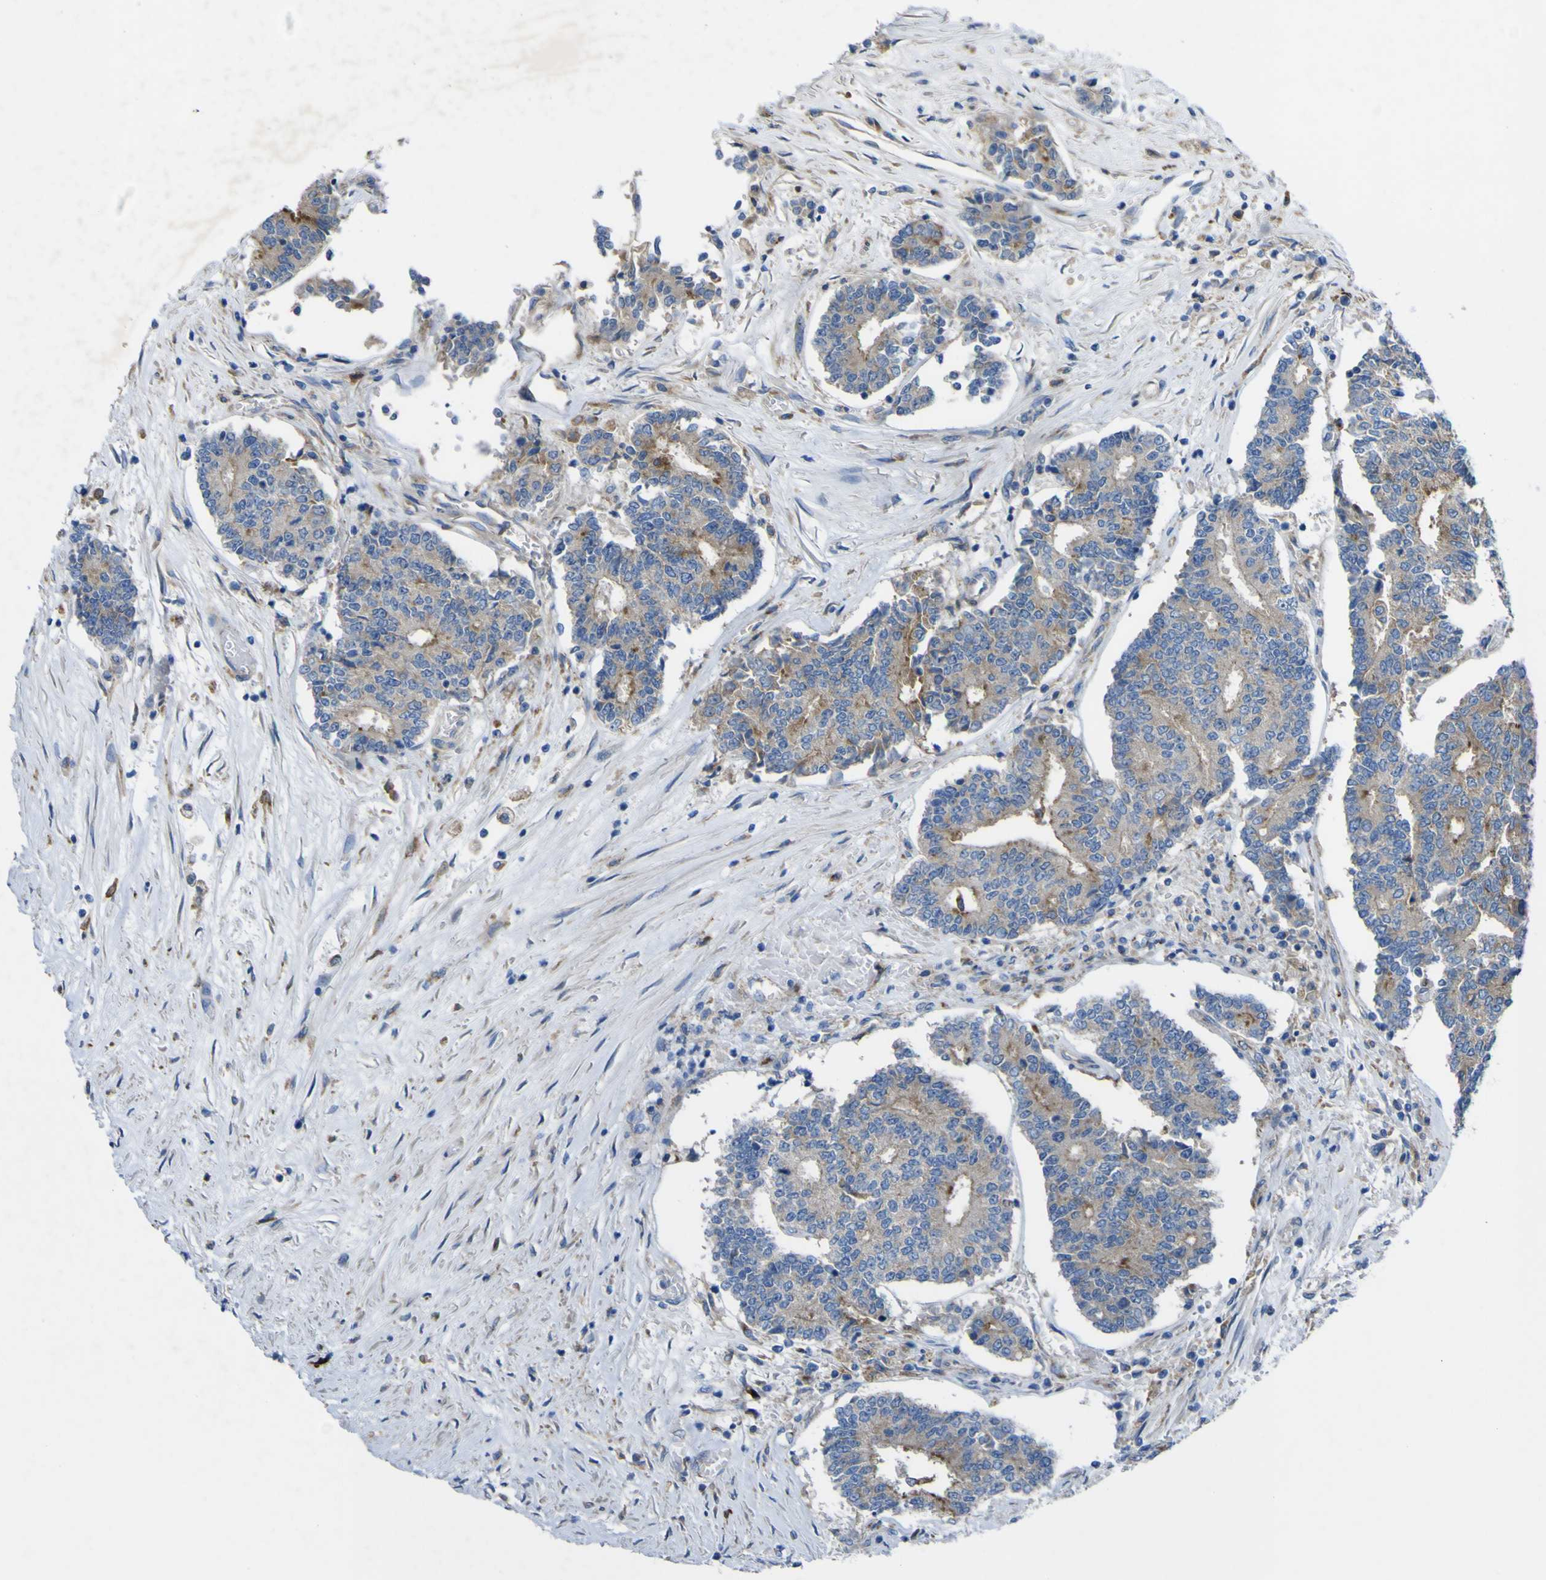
{"staining": {"intensity": "moderate", "quantity": ">75%", "location": "cytoplasmic/membranous"}, "tissue": "prostate cancer", "cell_type": "Tumor cells", "image_type": "cancer", "snomed": [{"axis": "morphology", "description": "Normal tissue, NOS"}, {"axis": "morphology", "description": "Adenocarcinoma, High grade"}, {"axis": "topography", "description": "Prostate"}, {"axis": "topography", "description": "Seminal veicle"}], "caption": "An image of human prostate cancer stained for a protein shows moderate cytoplasmic/membranous brown staining in tumor cells. The protein of interest is shown in brown color, while the nuclei are stained blue.", "gene": "CST3", "patient": {"sex": "male", "age": 55}}